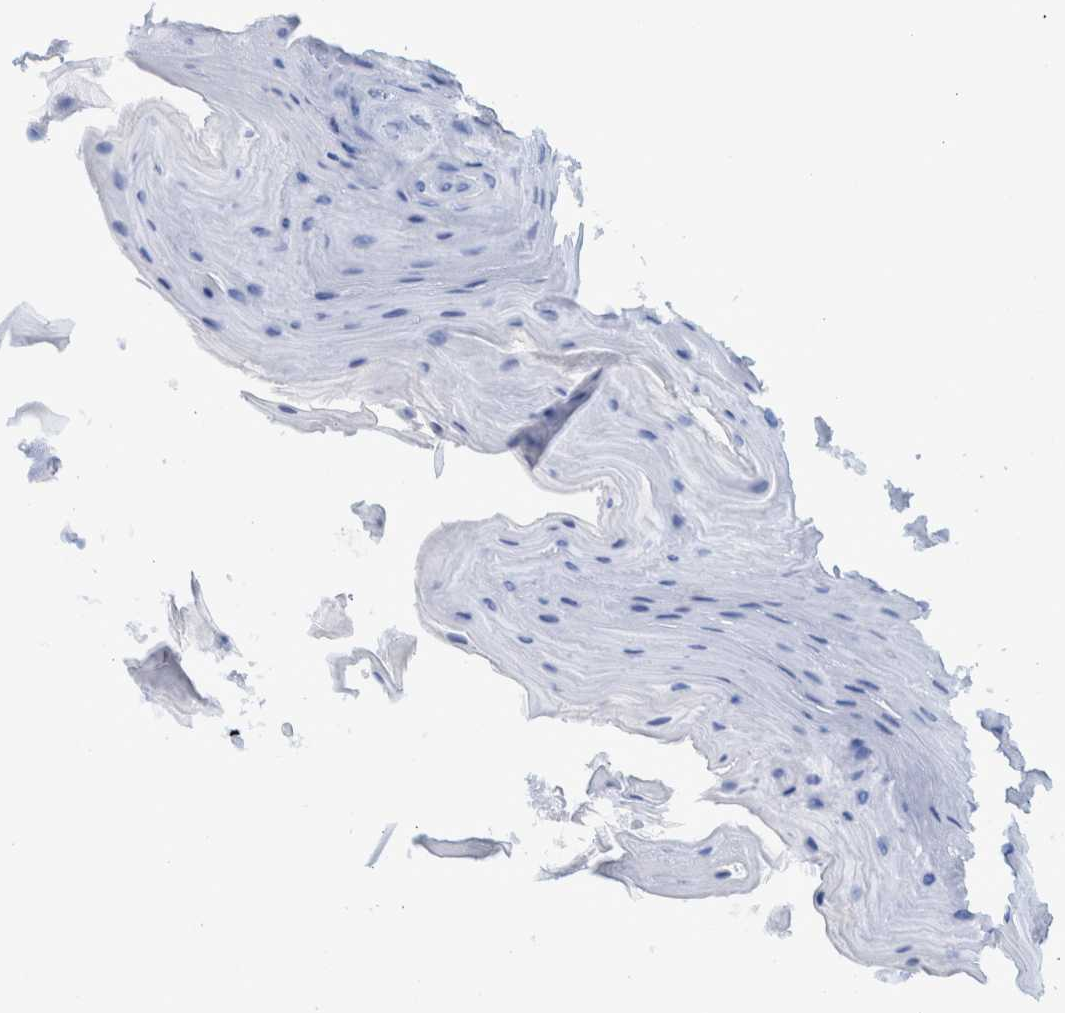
{"staining": {"intensity": "negative", "quantity": "none", "location": "none"}, "tissue": "oral mucosa", "cell_type": "Squamous epithelial cells", "image_type": "normal", "snomed": [{"axis": "morphology", "description": "Normal tissue, NOS"}, {"axis": "morphology", "description": "Squamous cell carcinoma, NOS"}, {"axis": "topography", "description": "Oral tissue"}, {"axis": "topography", "description": "Head-Neck"}], "caption": "Immunohistochemical staining of unremarkable human oral mucosa demonstrates no significant positivity in squamous epithelial cells.", "gene": "BZW2", "patient": {"sex": "male", "age": 71}}